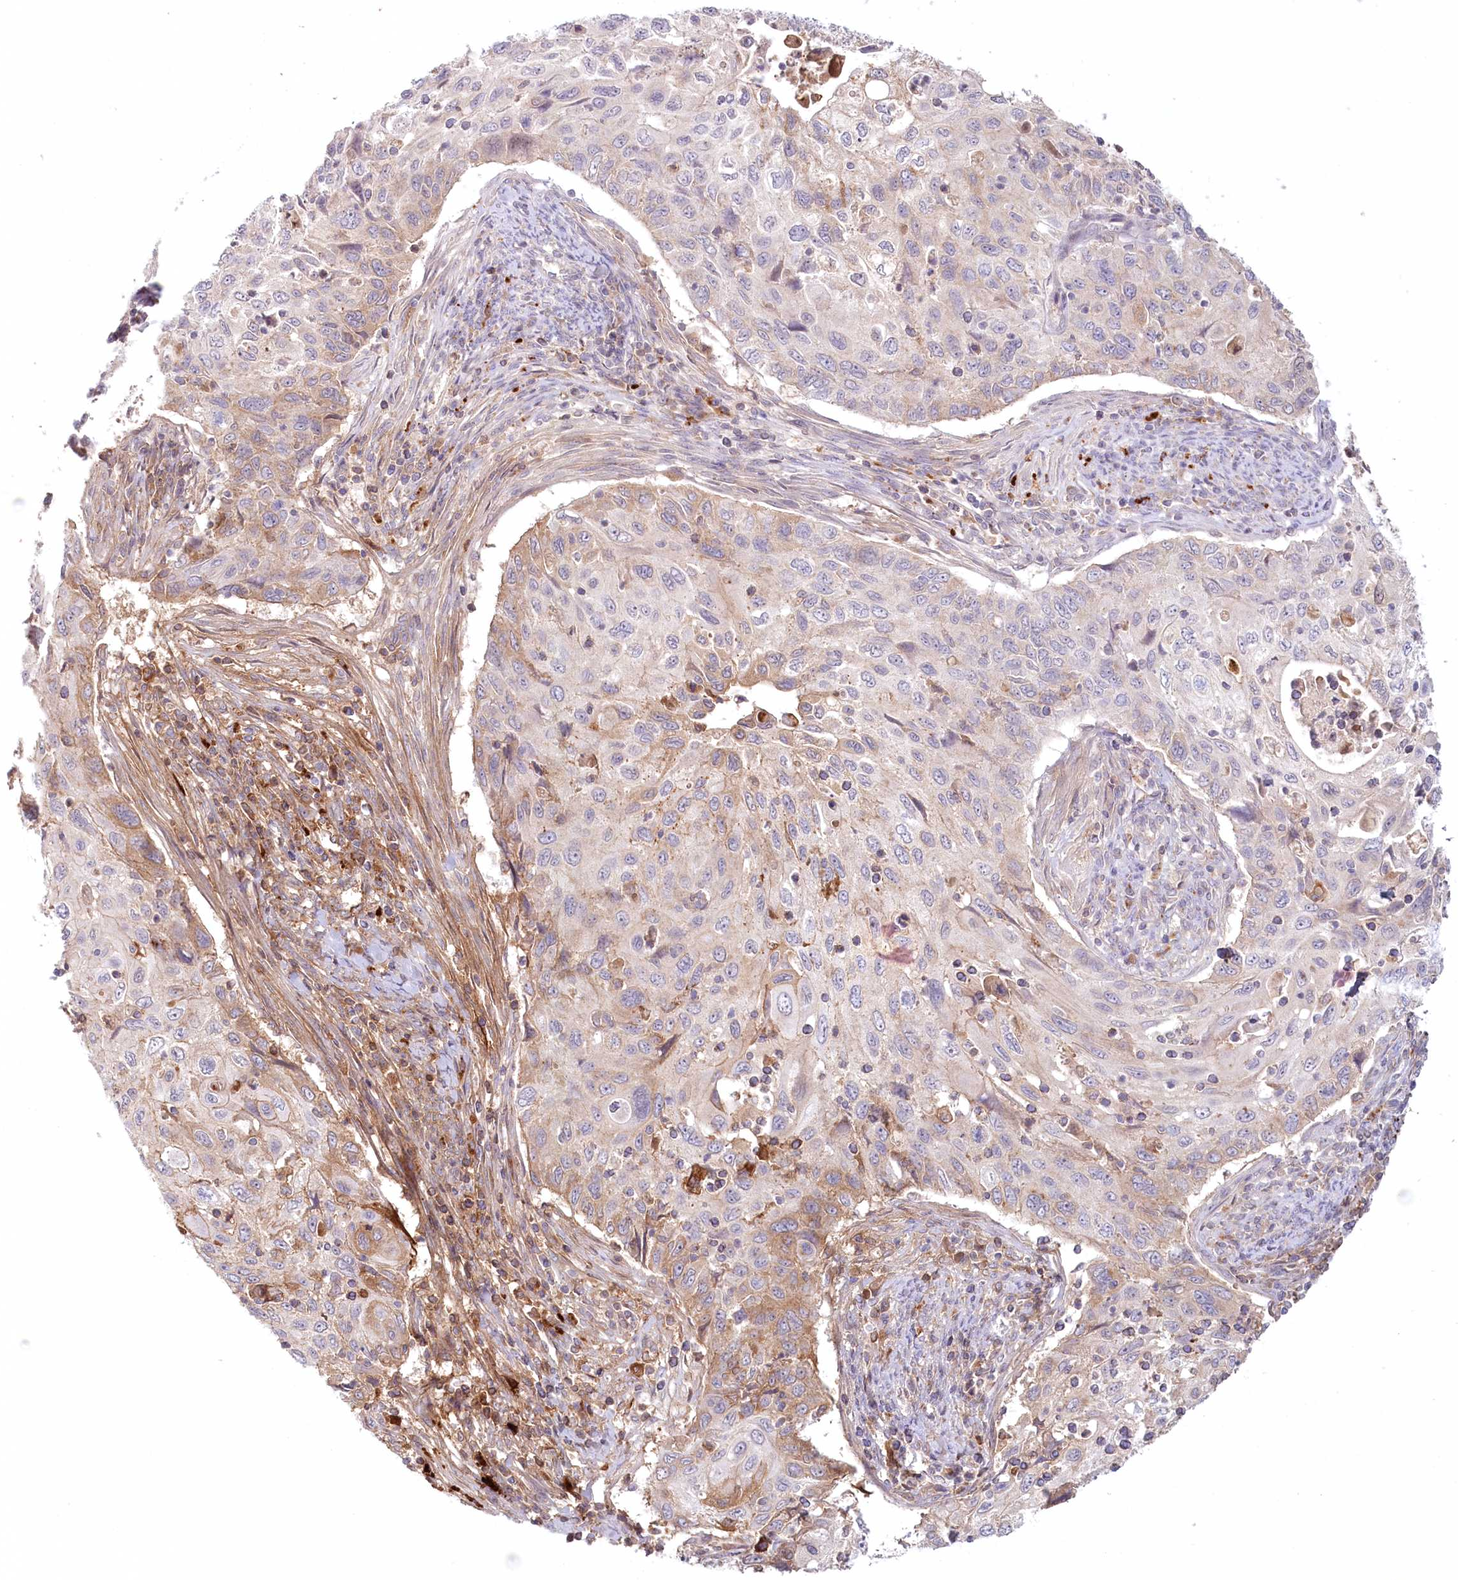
{"staining": {"intensity": "moderate", "quantity": "<25%", "location": "cytoplasmic/membranous"}, "tissue": "cervical cancer", "cell_type": "Tumor cells", "image_type": "cancer", "snomed": [{"axis": "morphology", "description": "Squamous cell carcinoma, NOS"}, {"axis": "topography", "description": "Cervix"}], "caption": "A micrograph showing moderate cytoplasmic/membranous expression in about <25% of tumor cells in cervical cancer, as visualized by brown immunohistochemical staining.", "gene": "PSAPL1", "patient": {"sex": "female", "age": 70}}